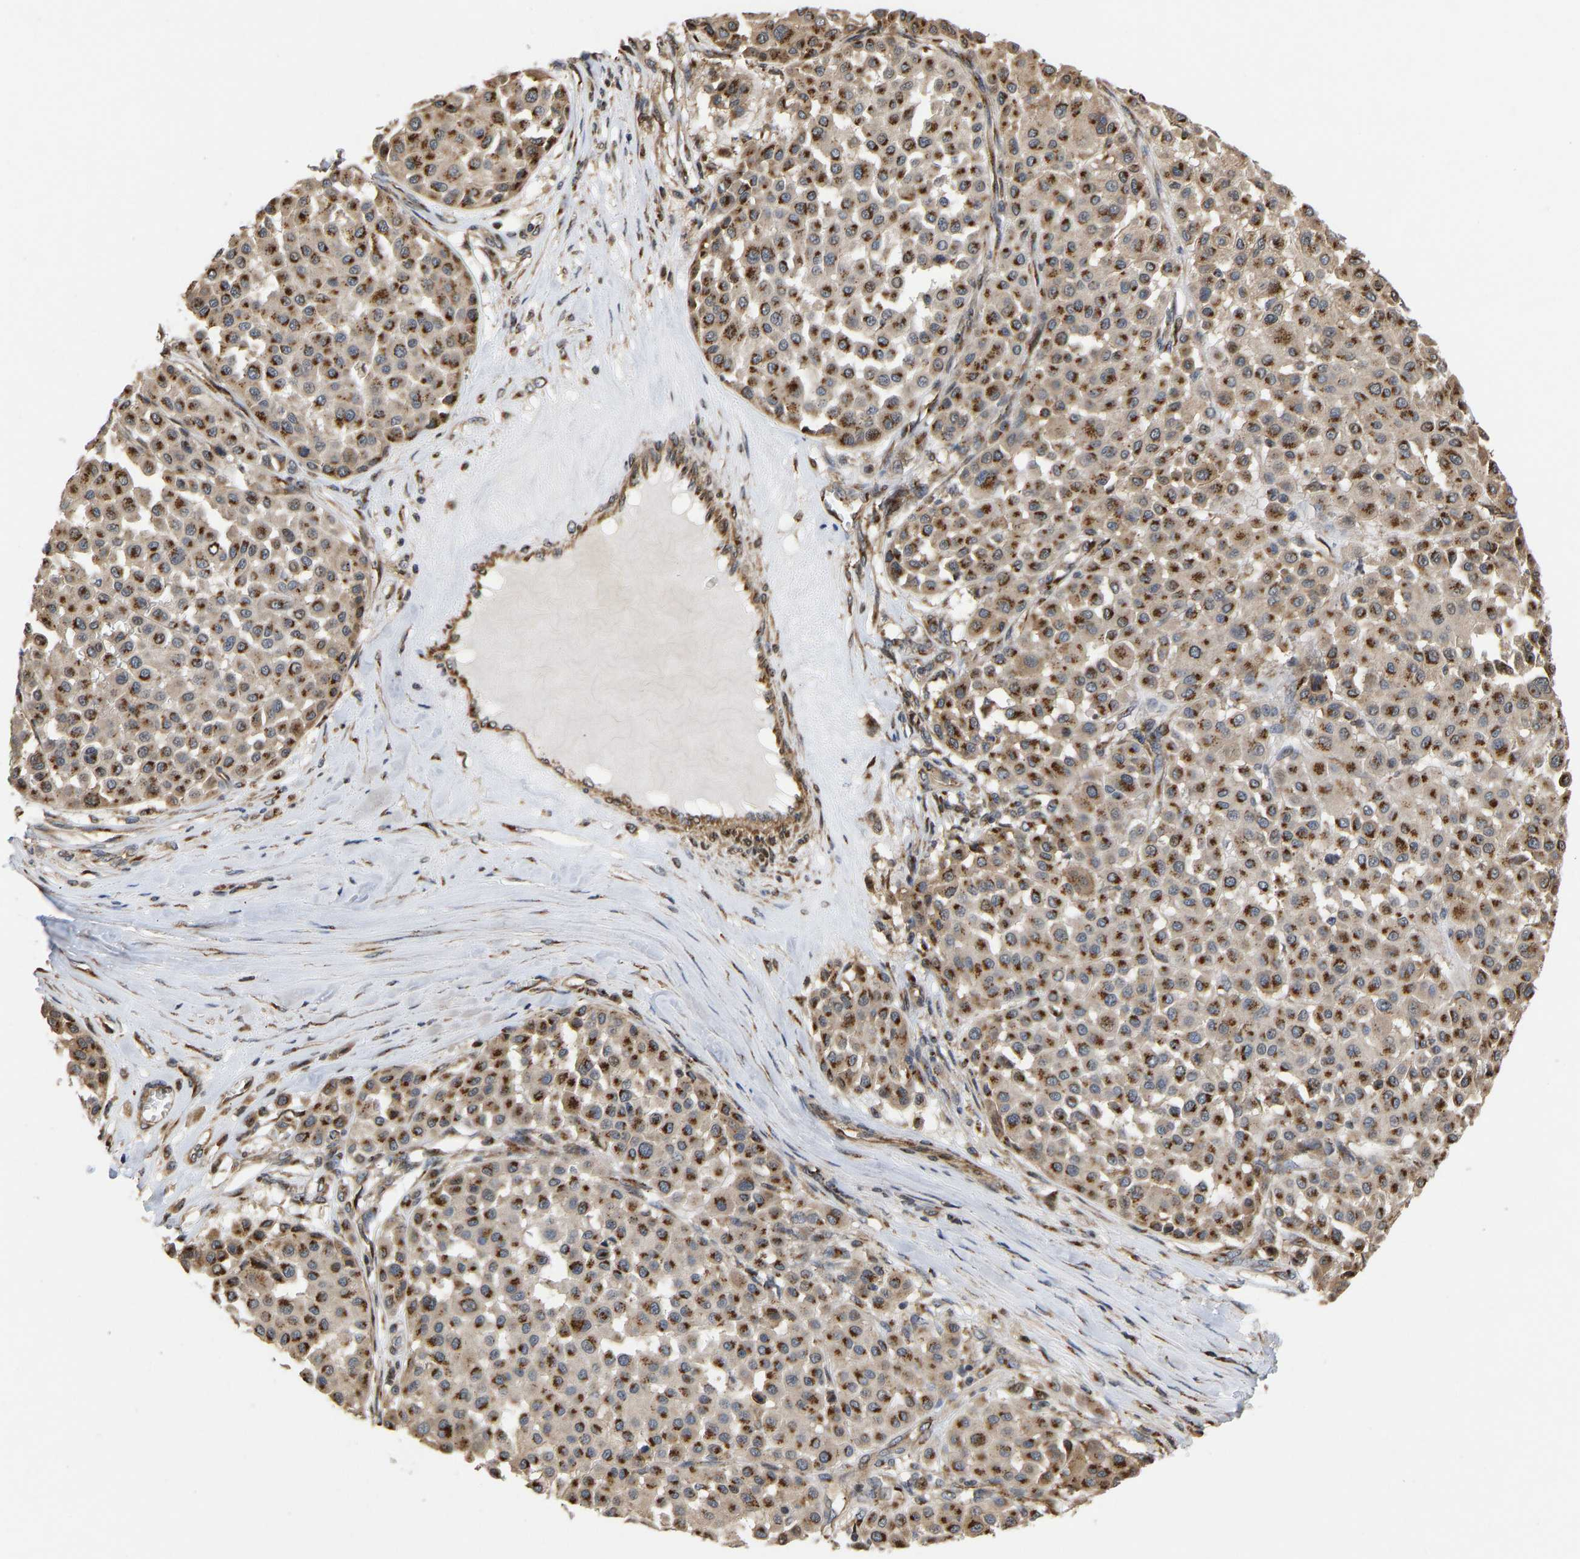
{"staining": {"intensity": "strong", "quantity": ">75%", "location": "cytoplasmic/membranous"}, "tissue": "melanoma", "cell_type": "Tumor cells", "image_type": "cancer", "snomed": [{"axis": "morphology", "description": "Malignant melanoma, Metastatic site"}, {"axis": "topography", "description": "Soft tissue"}], "caption": "The photomicrograph reveals immunohistochemical staining of melanoma. There is strong cytoplasmic/membranous positivity is identified in about >75% of tumor cells. The staining was performed using DAB, with brown indicating positive protein expression. Nuclei are stained blue with hematoxylin.", "gene": "YIPF4", "patient": {"sex": "male", "age": 41}}